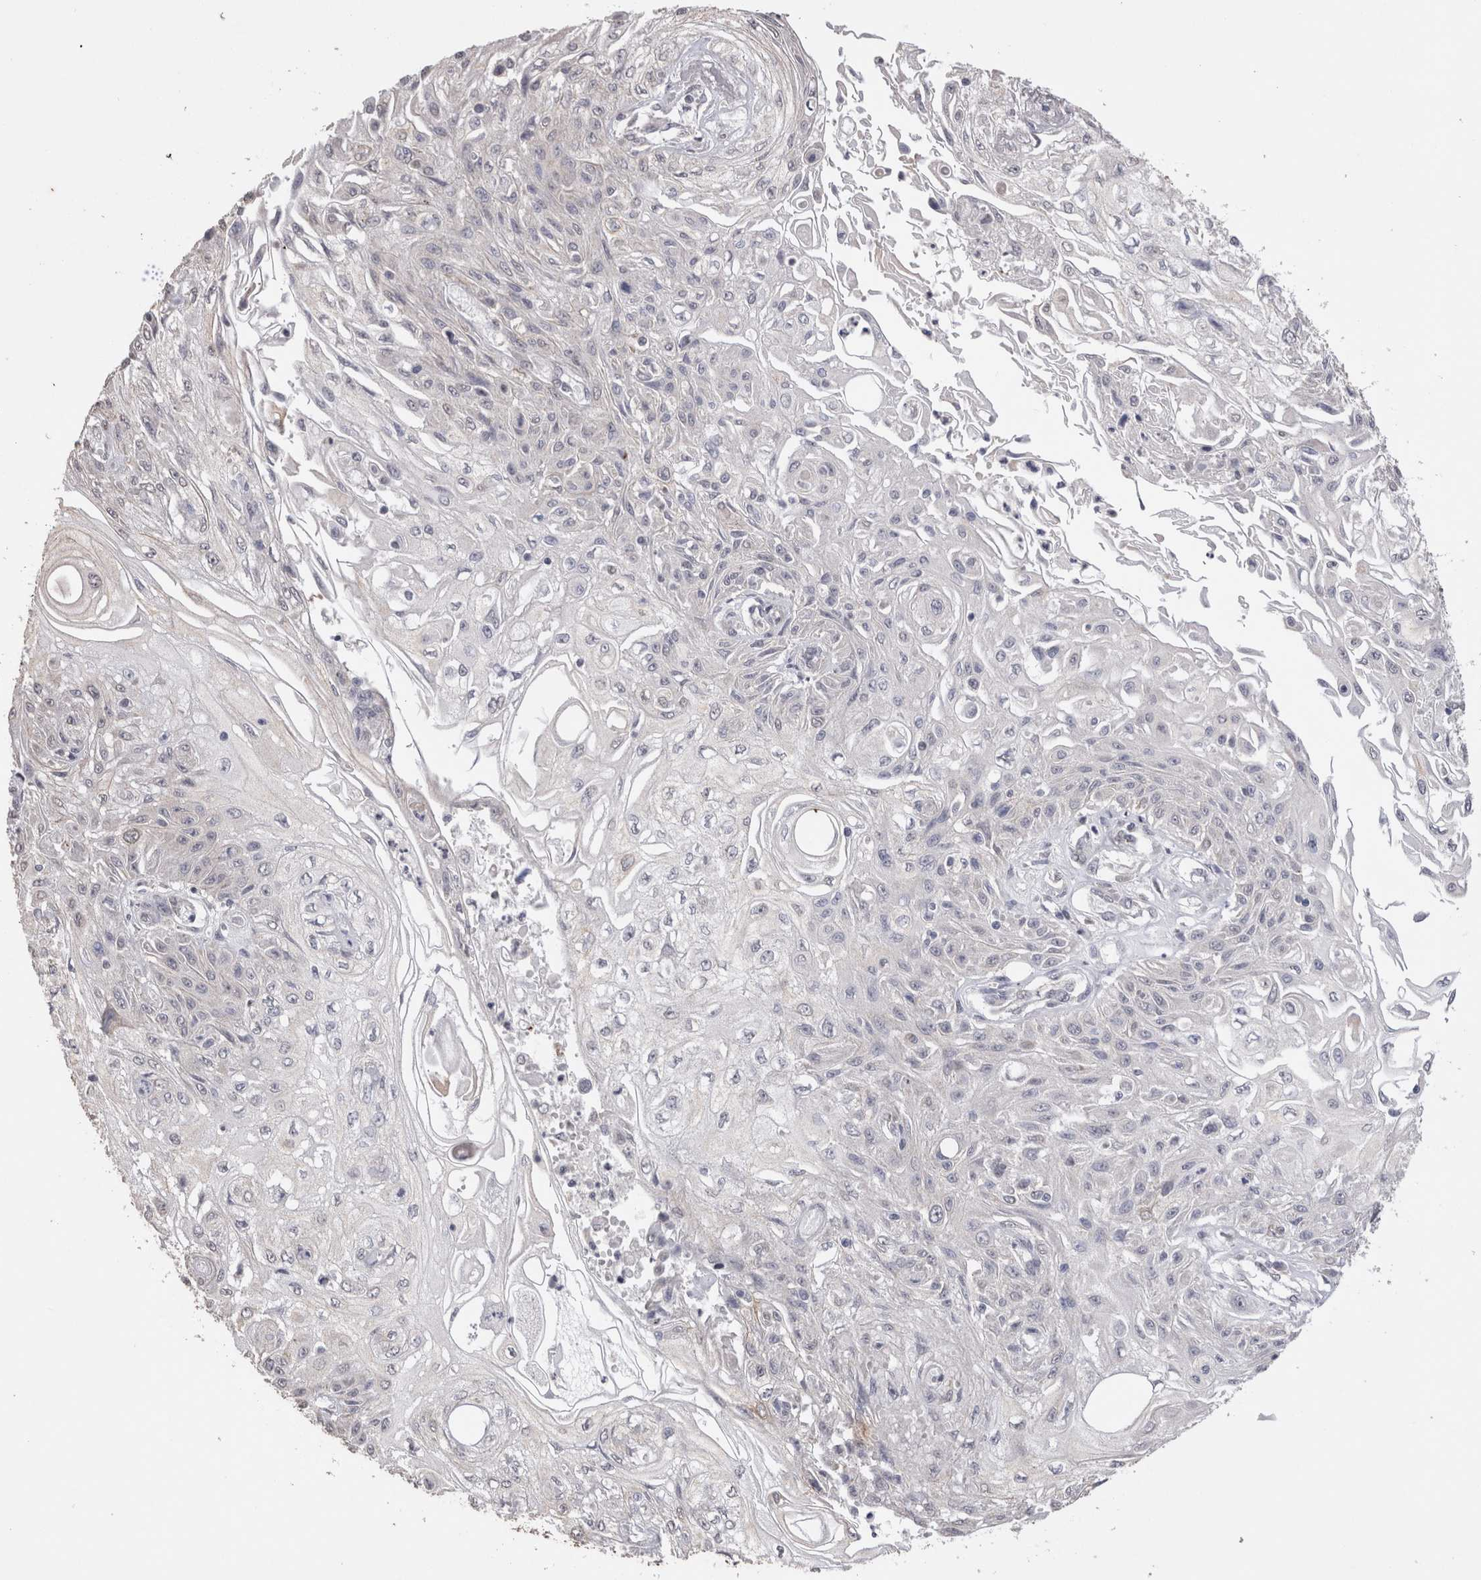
{"staining": {"intensity": "negative", "quantity": "none", "location": "none"}, "tissue": "skin cancer", "cell_type": "Tumor cells", "image_type": "cancer", "snomed": [{"axis": "morphology", "description": "Squamous cell carcinoma, NOS"}, {"axis": "morphology", "description": "Squamous cell carcinoma, metastatic, NOS"}, {"axis": "topography", "description": "Skin"}, {"axis": "topography", "description": "Lymph node"}], "caption": "This is an immunohistochemistry micrograph of skin cancer (squamous cell carcinoma). There is no staining in tumor cells.", "gene": "CDH6", "patient": {"sex": "male", "age": 75}}